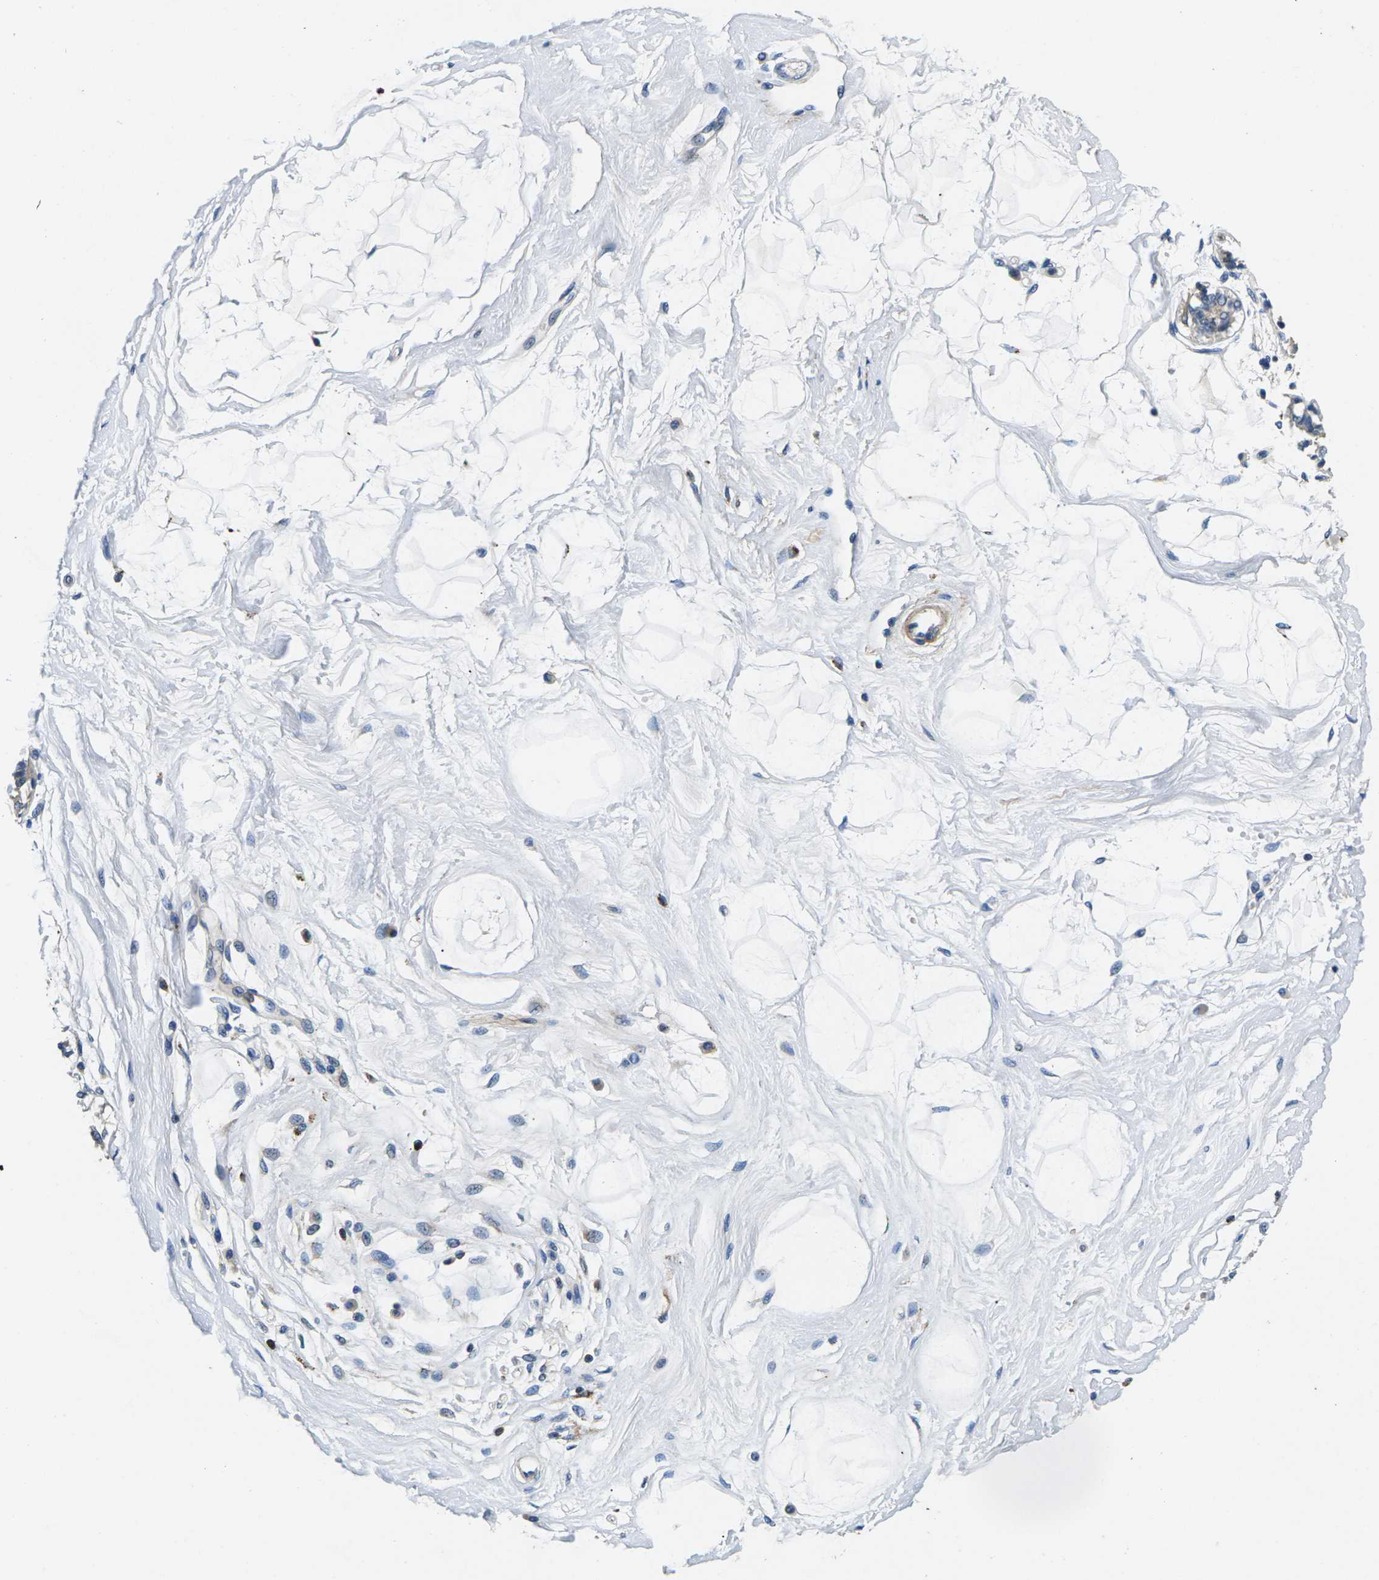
{"staining": {"intensity": "negative", "quantity": "none", "location": "none"}, "tissue": "breast", "cell_type": "Adipocytes", "image_type": "normal", "snomed": [{"axis": "morphology", "description": "Normal tissue, NOS"}, {"axis": "topography", "description": "Breast"}], "caption": "The immunohistochemistry (IHC) histopathology image has no significant expression in adipocytes of breast. (Brightfield microscopy of DAB (3,3'-diaminobenzidine) IHC at high magnification).", "gene": "PLCE1", "patient": {"sex": "female", "age": 45}}